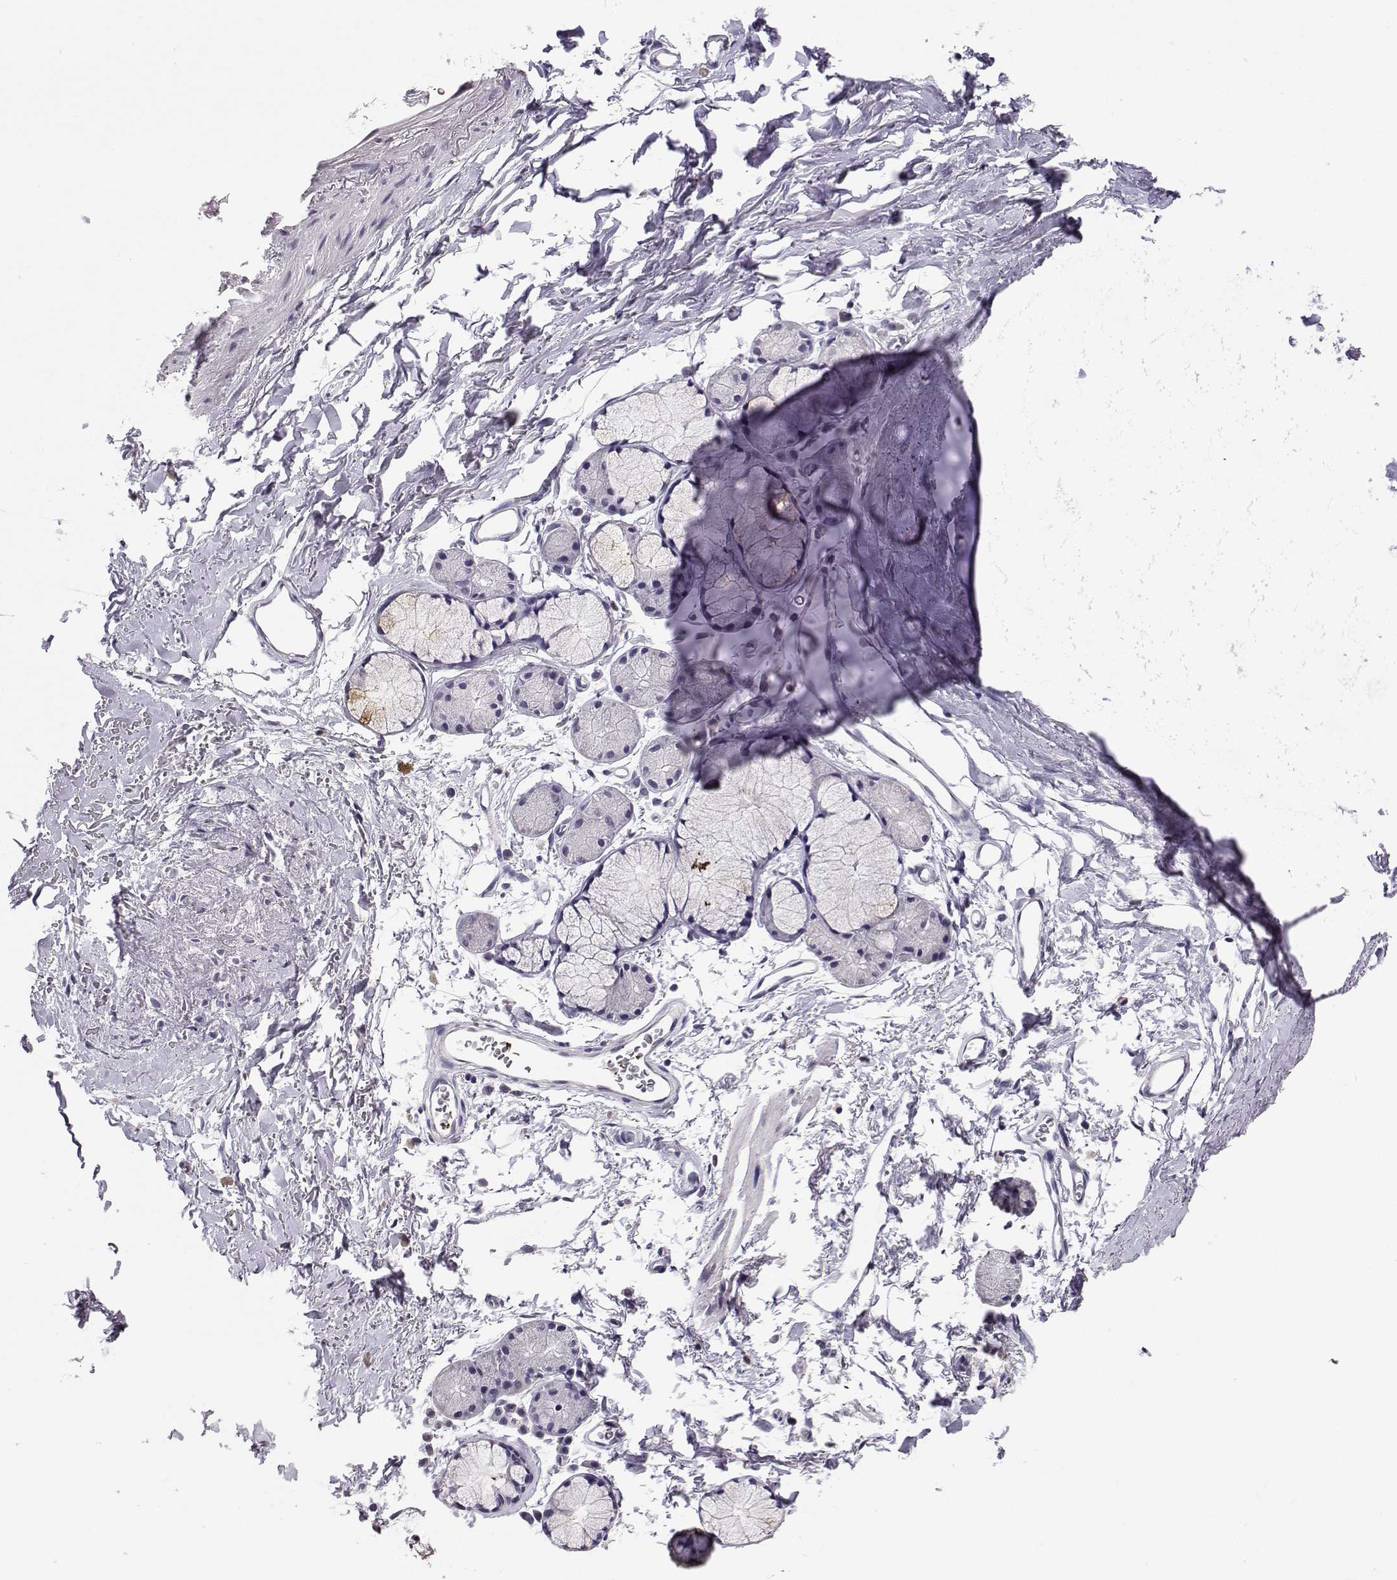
{"staining": {"intensity": "negative", "quantity": "none", "location": "none"}, "tissue": "soft tissue", "cell_type": "Chondrocytes", "image_type": "normal", "snomed": [{"axis": "morphology", "description": "Normal tissue, NOS"}, {"axis": "topography", "description": "Cartilage tissue"}, {"axis": "topography", "description": "Bronchus"}], "caption": "High power microscopy micrograph of an immunohistochemistry image of normal soft tissue, revealing no significant expression in chondrocytes.", "gene": "SPAG11A", "patient": {"sex": "female", "age": 79}}